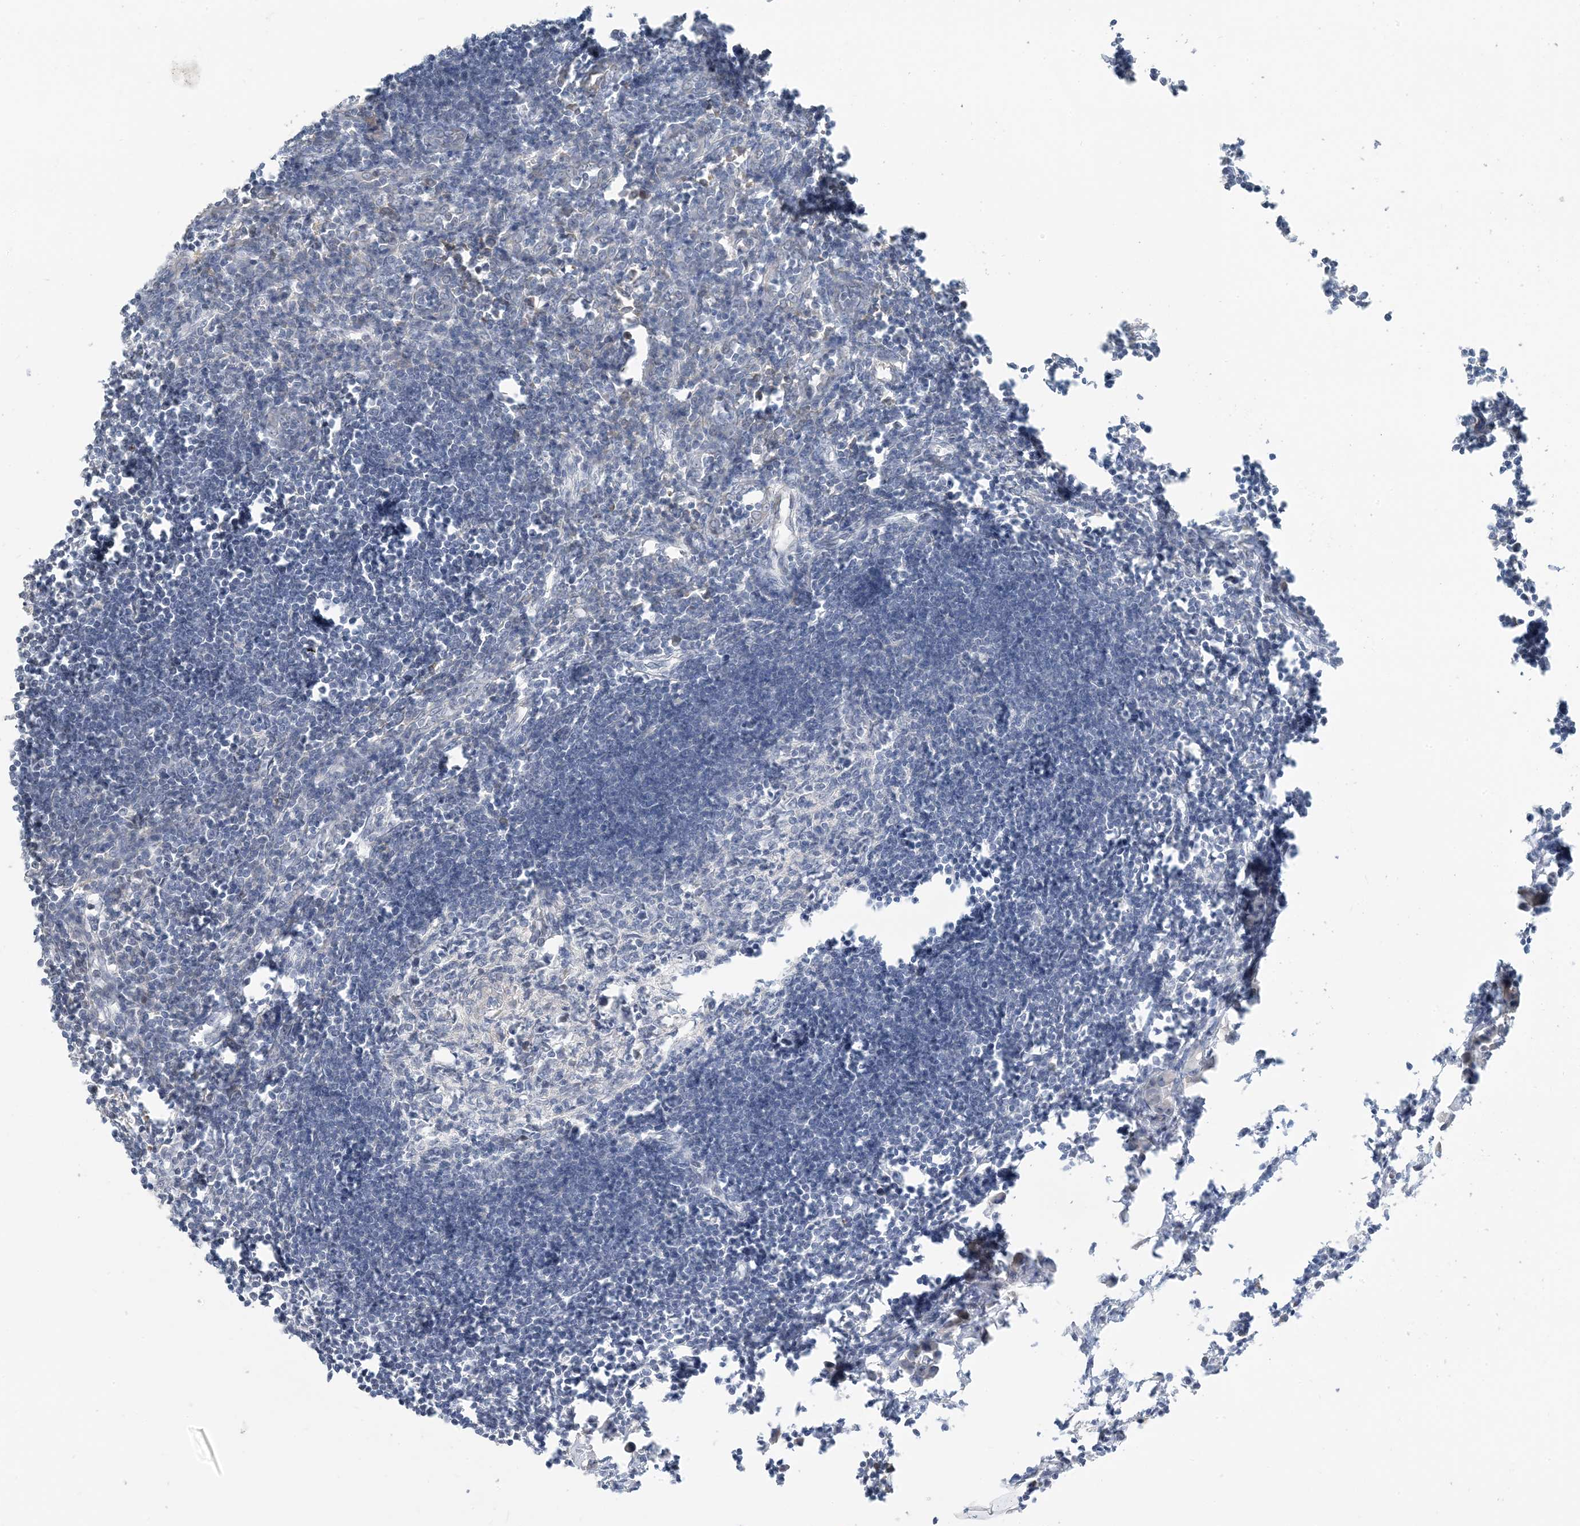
{"staining": {"intensity": "negative", "quantity": "none", "location": "none"}, "tissue": "lymph node", "cell_type": "Germinal center cells", "image_type": "normal", "snomed": [{"axis": "morphology", "description": "Normal tissue, NOS"}, {"axis": "morphology", "description": "Malignant melanoma, Metastatic site"}, {"axis": "topography", "description": "Lymph node"}], "caption": "DAB (3,3'-diaminobenzidine) immunohistochemical staining of unremarkable human lymph node reveals no significant staining in germinal center cells. The staining is performed using DAB brown chromogen with nuclei counter-stained in using hematoxylin.", "gene": "IL36B", "patient": {"sex": "male", "age": 41}}